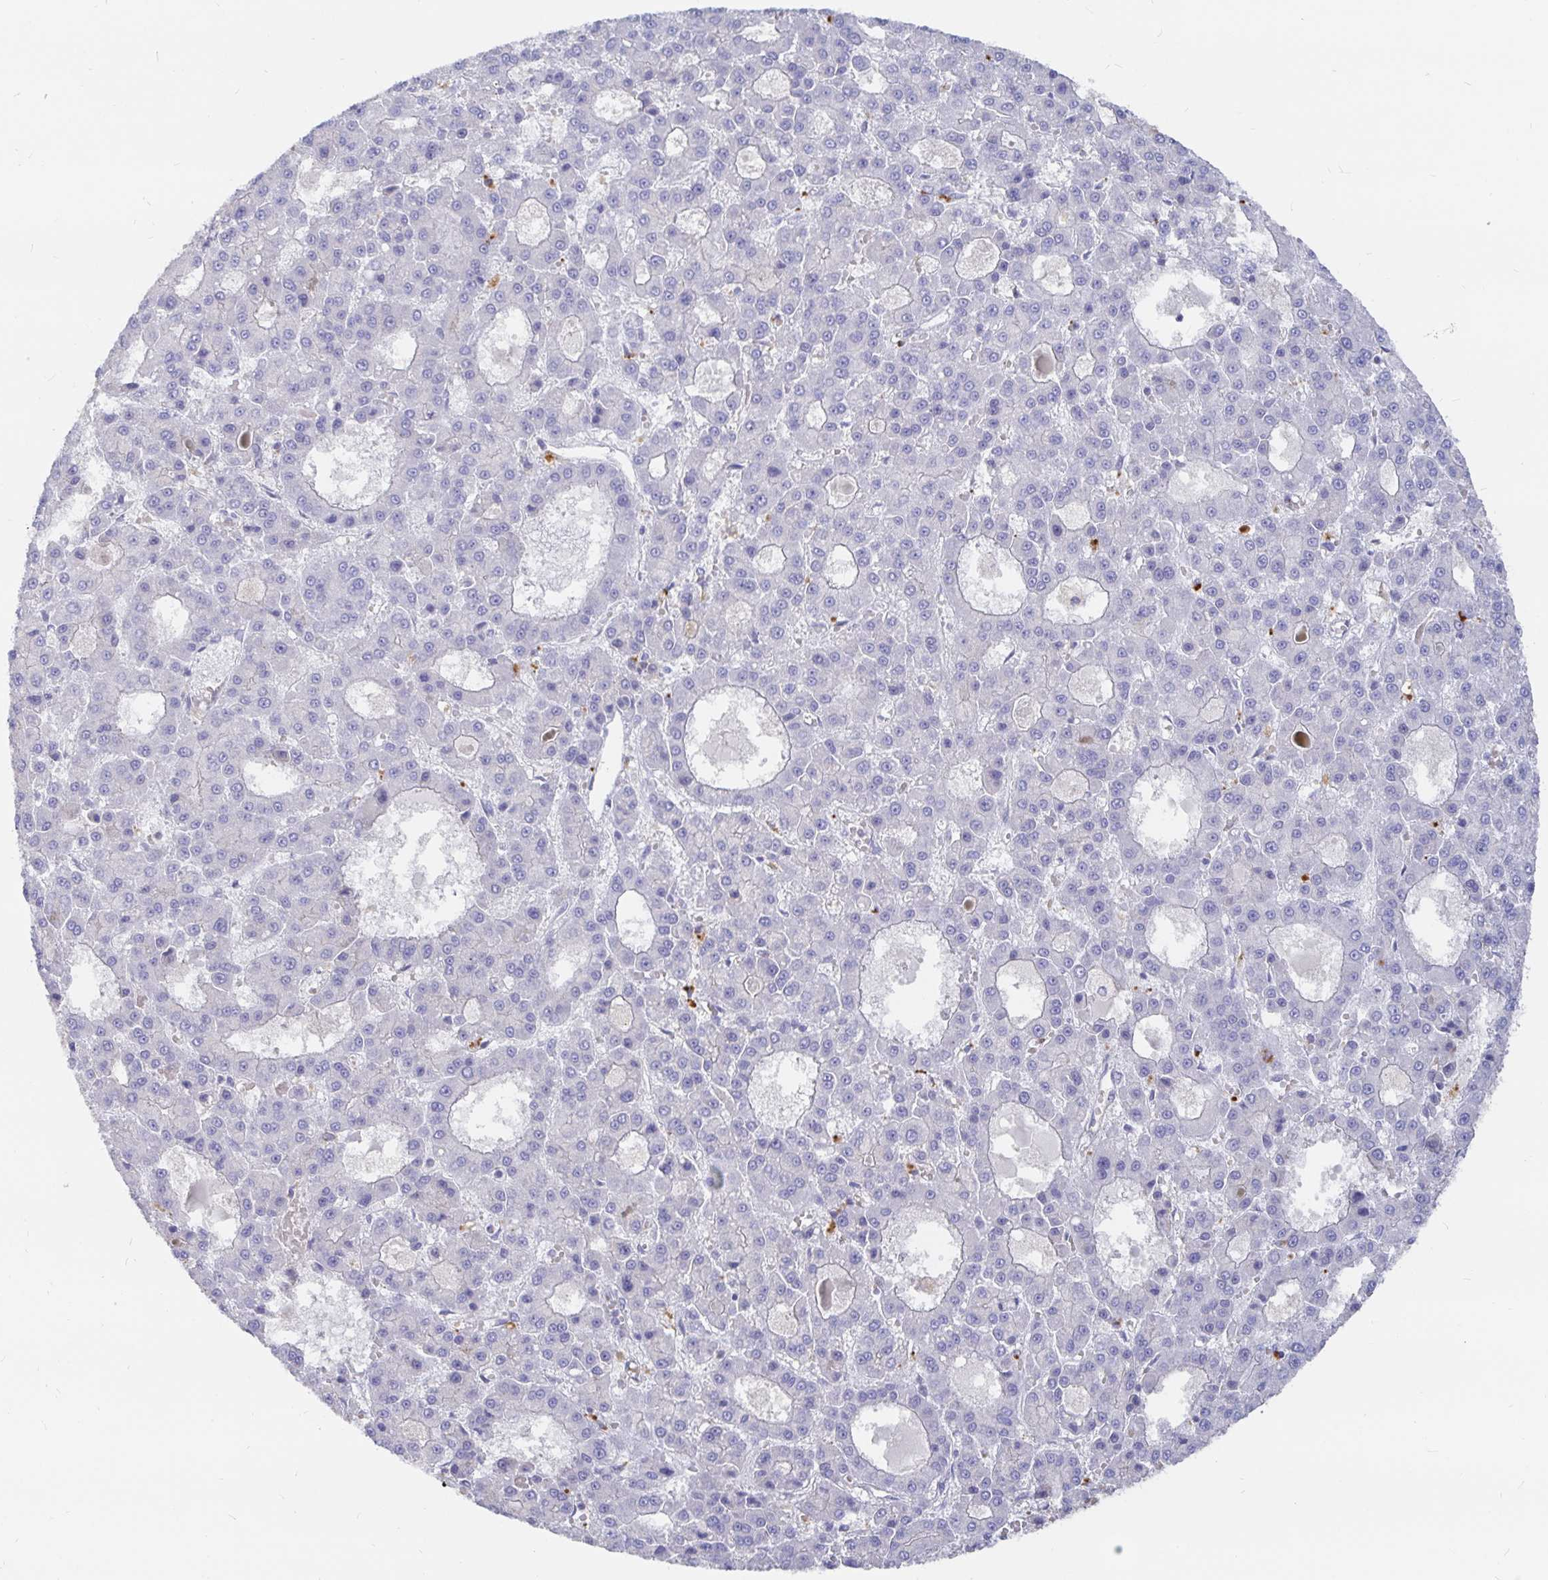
{"staining": {"intensity": "negative", "quantity": "none", "location": "none"}, "tissue": "liver cancer", "cell_type": "Tumor cells", "image_type": "cancer", "snomed": [{"axis": "morphology", "description": "Carcinoma, Hepatocellular, NOS"}, {"axis": "topography", "description": "Liver"}], "caption": "Immunohistochemistry (IHC) photomicrograph of liver cancer (hepatocellular carcinoma) stained for a protein (brown), which demonstrates no positivity in tumor cells. (DAB immunohistochemistry visualized using brightfield microscopy, high magnification).", "gene": "KCTD19", "patient": {"sex": "male", "age": 70}}